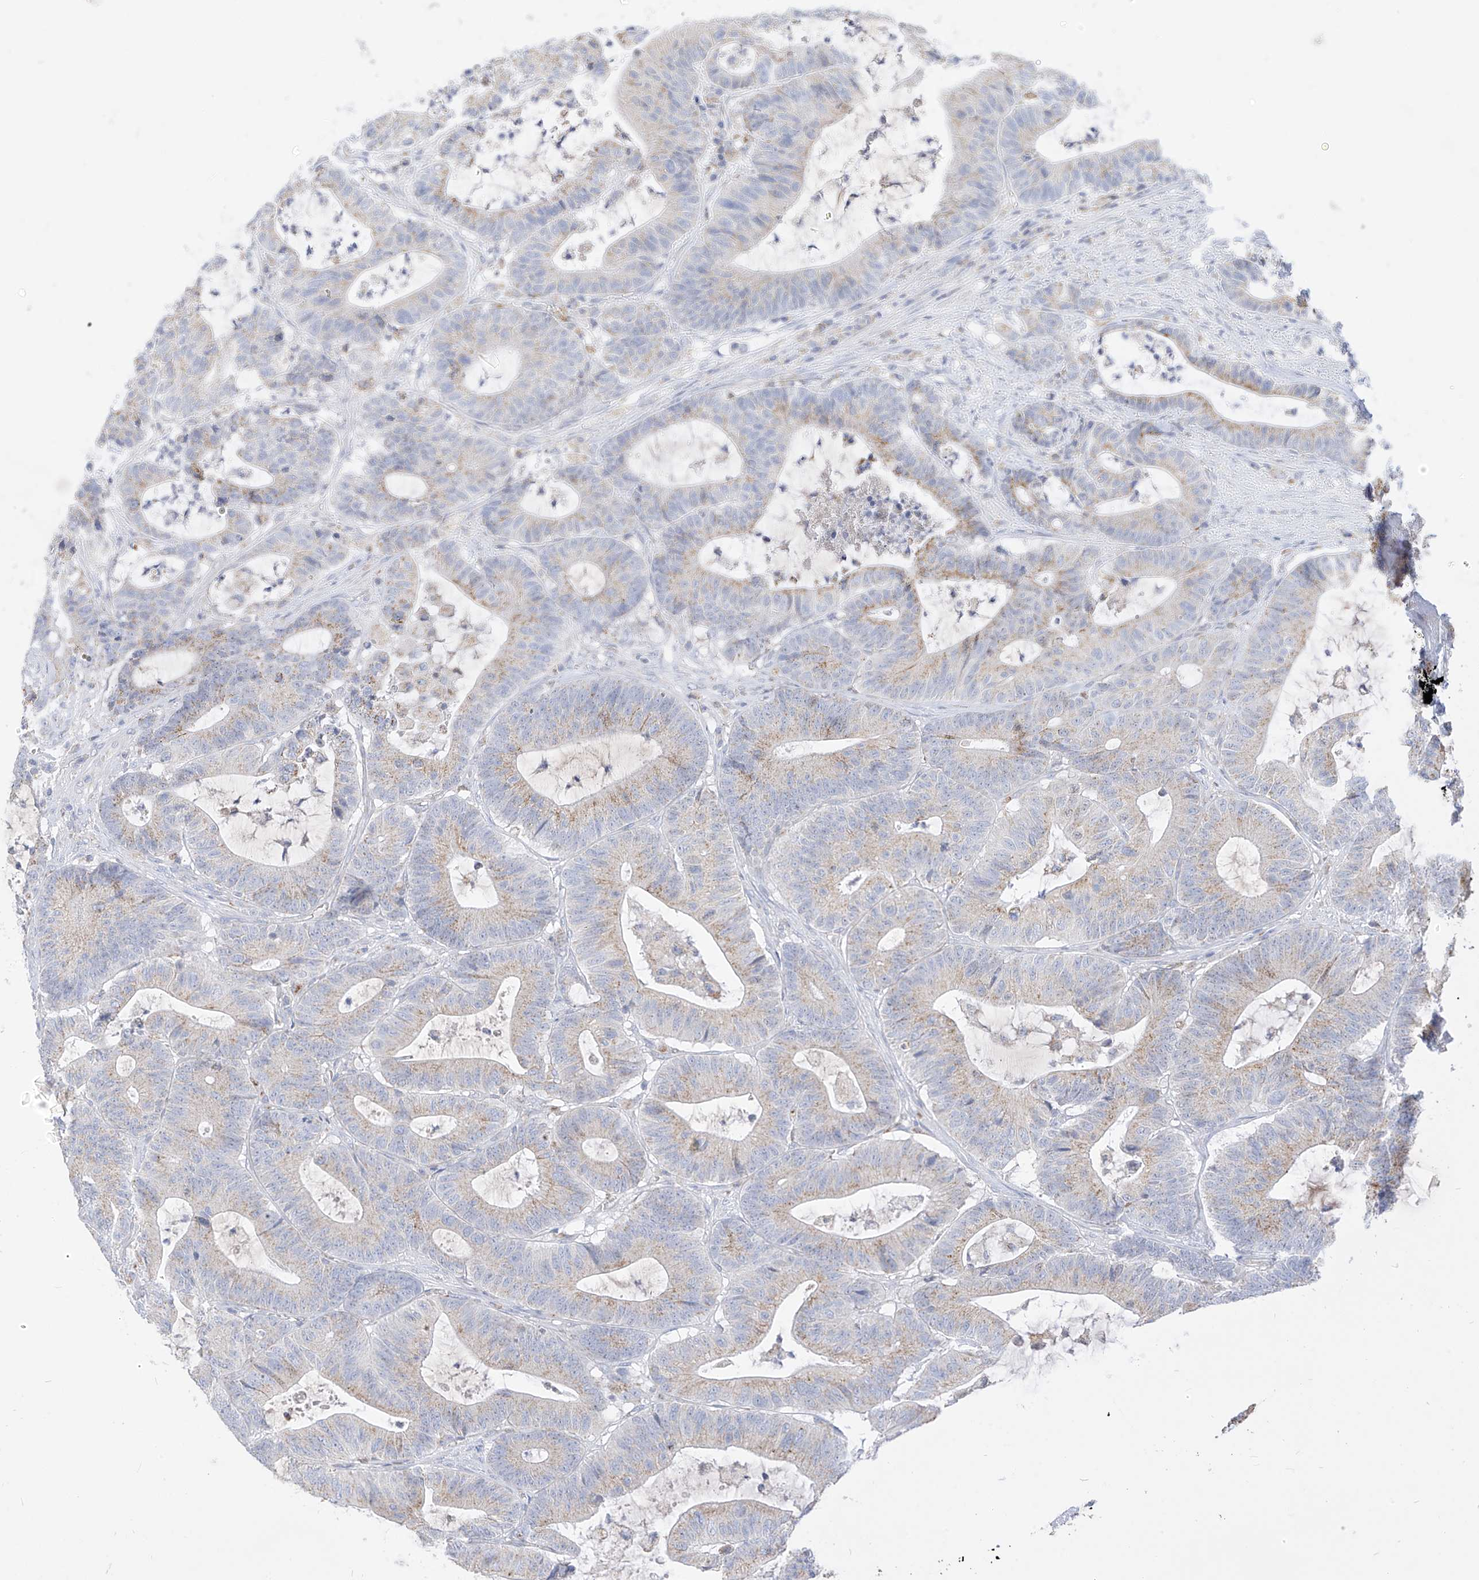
{"staining": {"intensity": "moderate", "quantity": "25%-75%", "location": "cytoplasmic/membranous"}, "tissue": "colorectal cancer", "cell_type": "Tumor cells", "image_type": "cancer", "snomed": [{"axis": "morphology", "description": "Adenocarcinoma, NOS"}, {"axis": "topography", "description": "Colon"}], "caption": "DAB (3,3'-diaminobenzidine) immunohistochemical staining of adenocarcinoma (colorectal) displays moderate cytoplasmic/membranous protein staining in about 25%-75% of tumor cells.", "gene": "RASA2", "patient": {"sex": "female", "age": 84}}